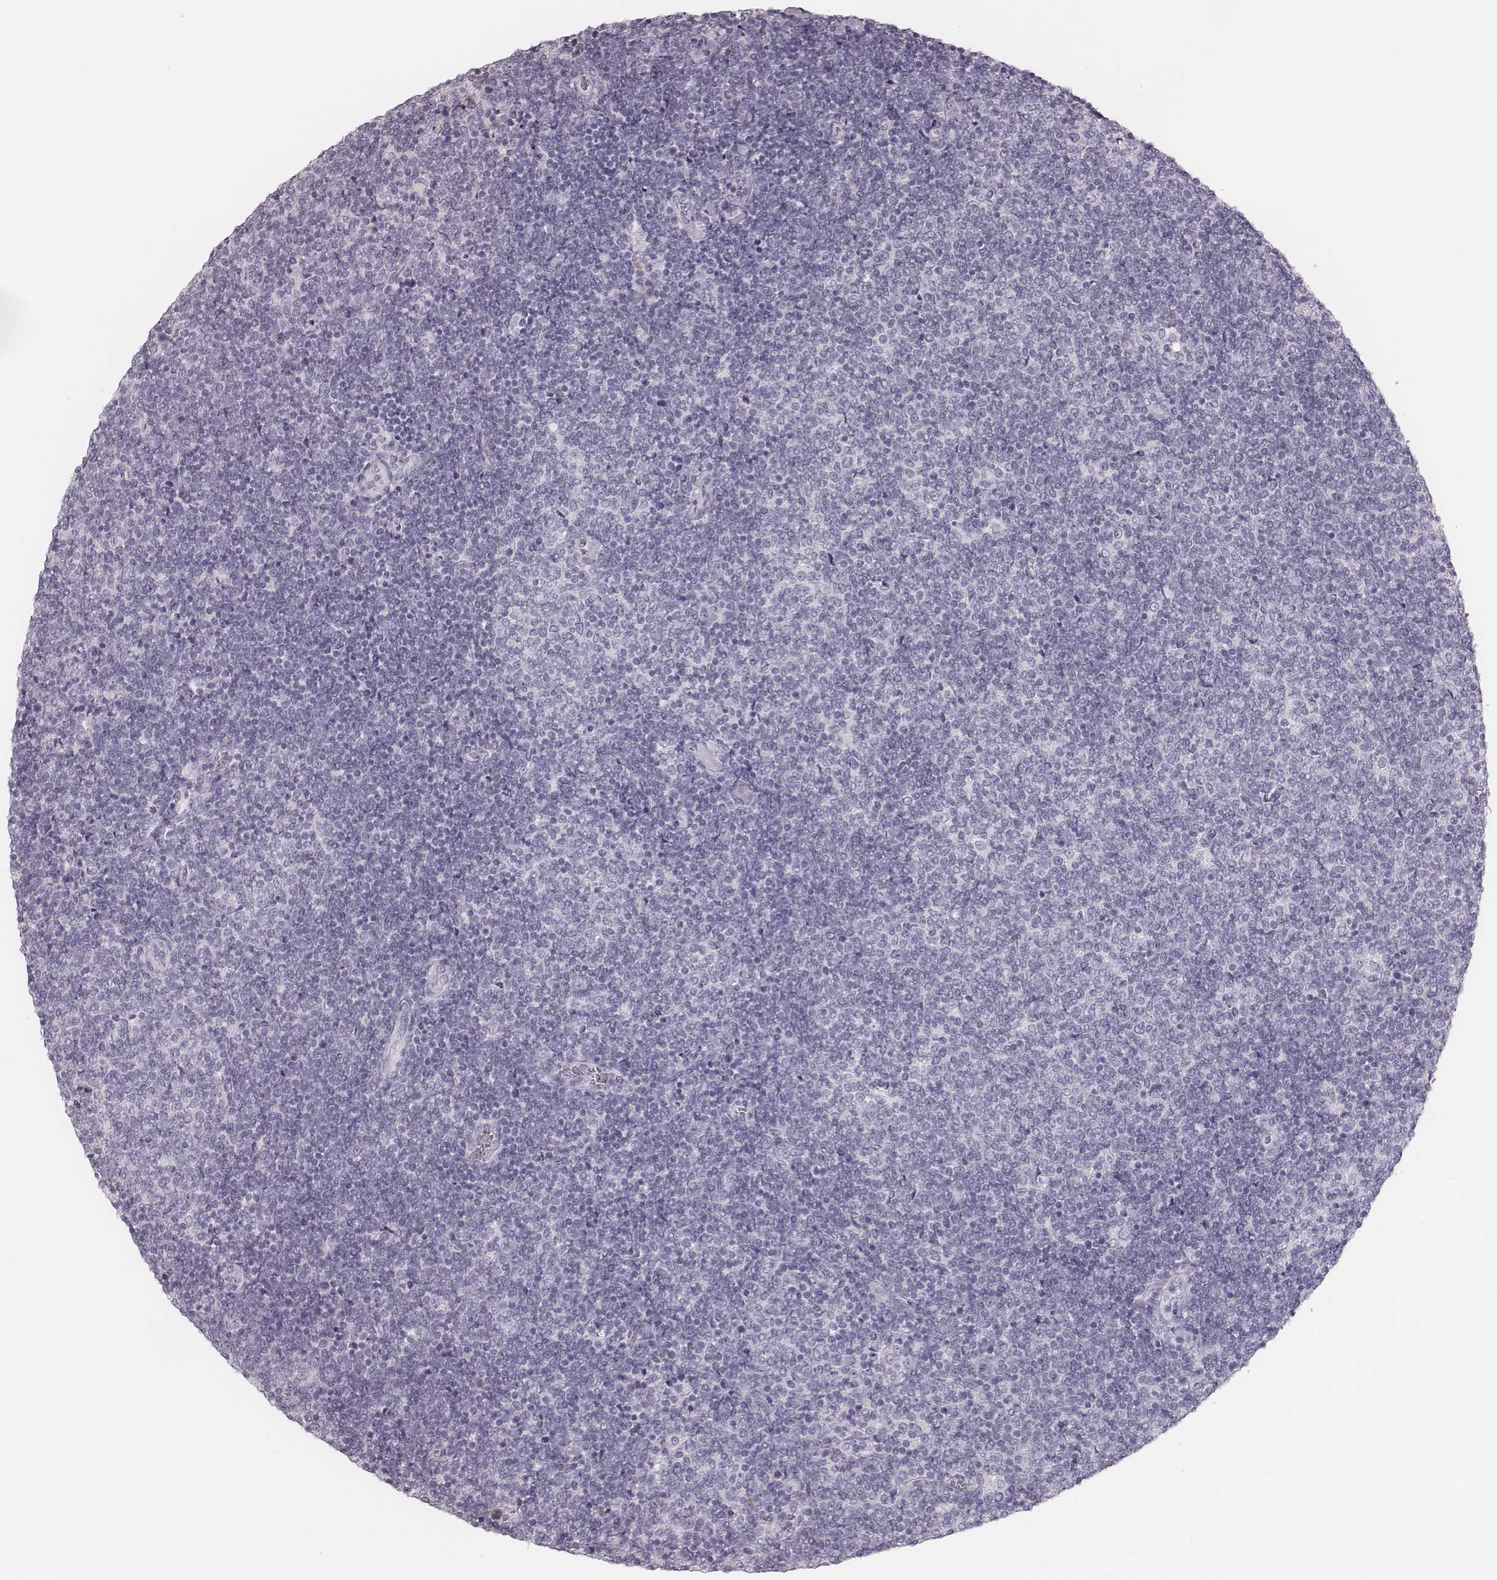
{"staining": {"intensity": "negative", "quantity": "none", "location": "none"}, "tissue": "lymphoma", "cell_type": "Tumor cells", "image_type": "cancer", "snomed": [{"axis": "morphology", "description": "Malignant lymphoma, non-Hodgkin's type, Low grade"}, {"axis": "topography", "description": "Lymph node"}], "caption": "This is an IHC histopathology image of lymphoma. There is no positivity in tumor cells.", "gene": "KRT82", "patient": {"sex": "male", "age": 52}}